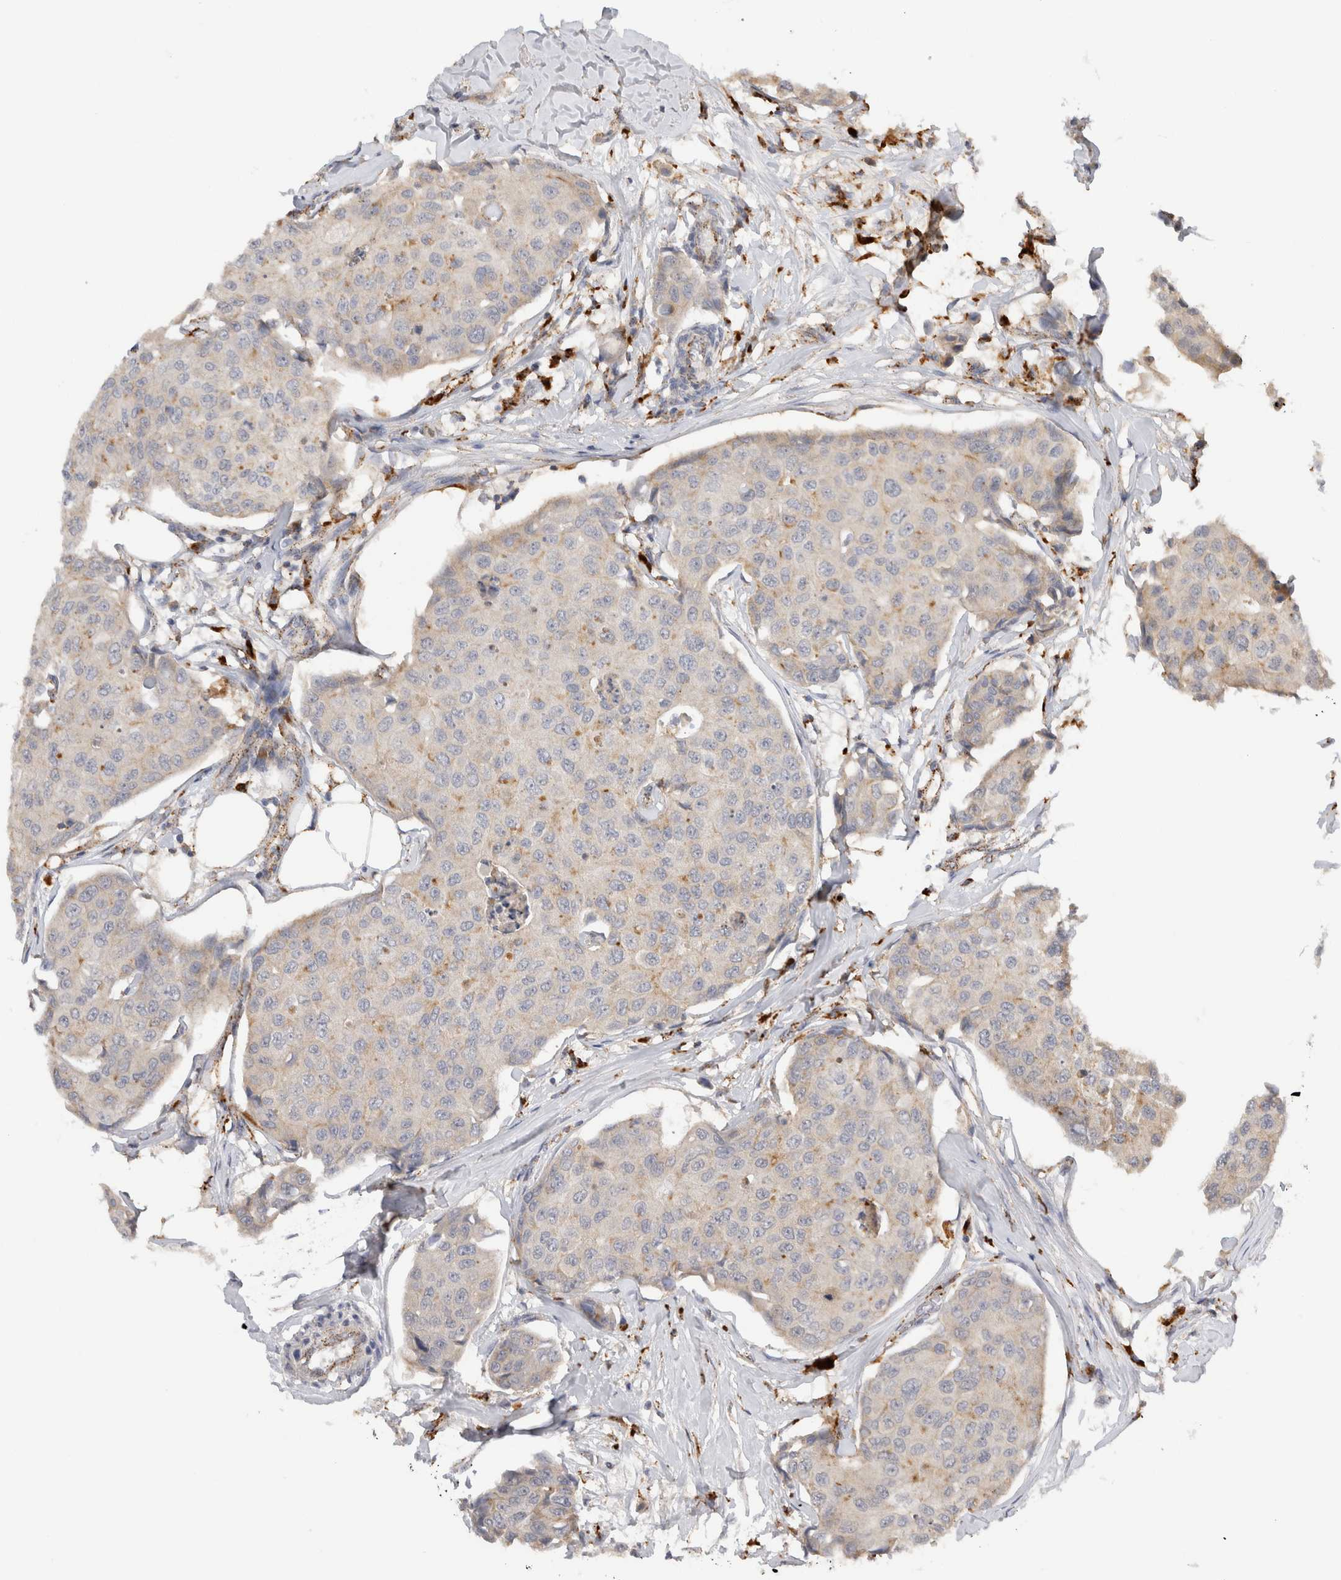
{"staining": {"intensity": "weak", "quantity": "<25%", "location": "cytoplasmic/membranous"}, "tissue": "breast cancer", "cell_type": "Tumor cells", "image_type": "cancer", "snomed": [{"axis": "morphology", "description": "Duct carcinoma"}, {"axis": "topography", "description": "Breast"}], "caption": "An immunohistochemistry (IHC) image of intraductal carcinoma (breast) is shown. There is no staining in tumor cells of intraductal carcinoma (breast).", "gene": "GNS", "patient": {"sex": "female", "age": 80}}